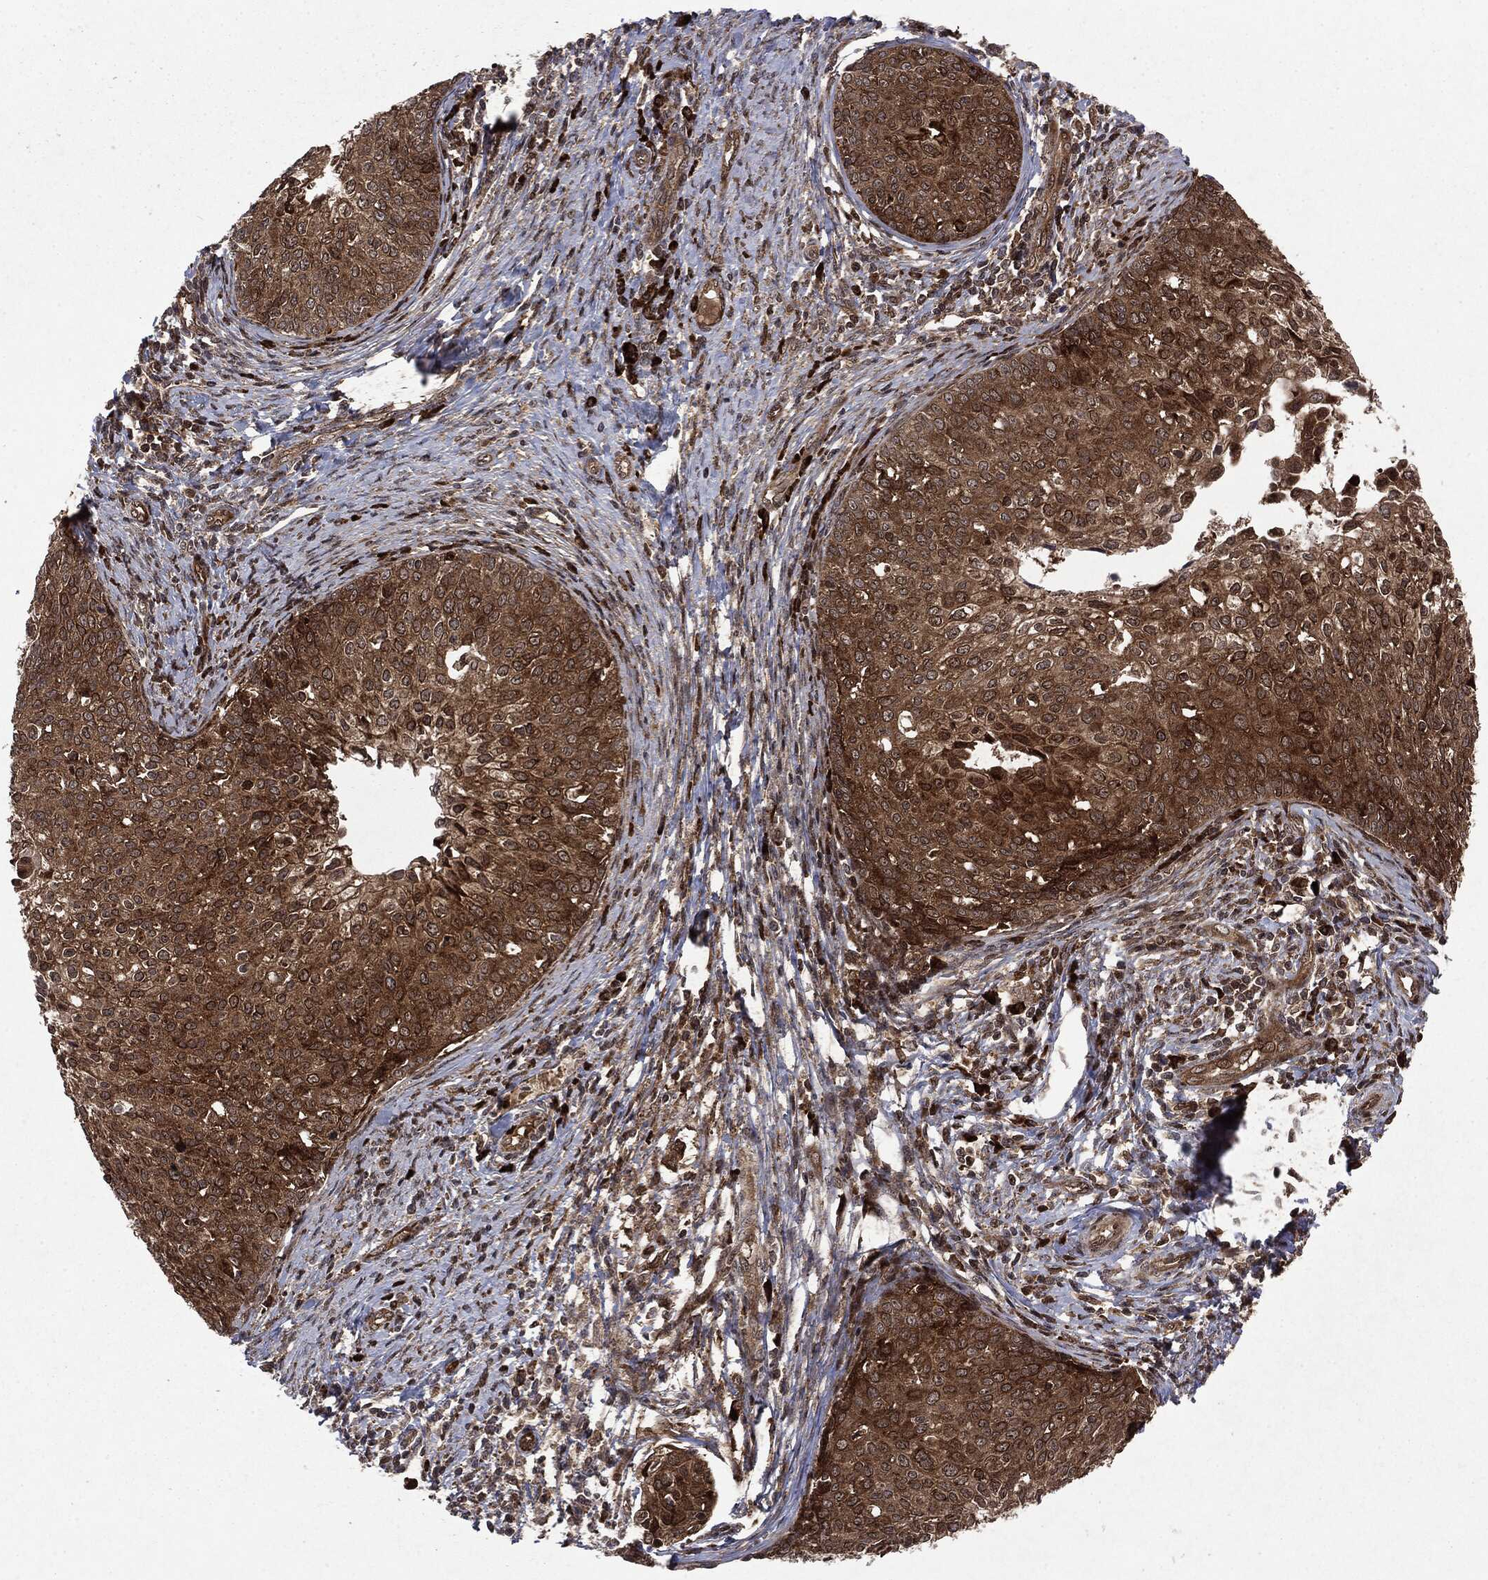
{"staining": {"intensity": "moderate", "quantity": ">75%", "location": "cytoplasmic/membranous"}, "tissue": "cervical cancer", "cell_type": "Tumor cells", "image_type": "cancer", "snomed": [{"axis": "morphology", "description": "Squamous cell carcinoma, NOS"}, {"axis": "topography", "description": "Cervix"}], "caption": "Immunohistochemical staining of cervical squamous cell carcinoma demonstrates medium levels of moderate cytoplasmic/membranous protein expression in approximately >75% of tumor cells. The staining is performed using DAB brown chromogen to label protein expression. The nuclei are counter-stained blue using hematoxylin.", "gene": "OTUB1", "patient": {"sex": "female", "age": 51}}